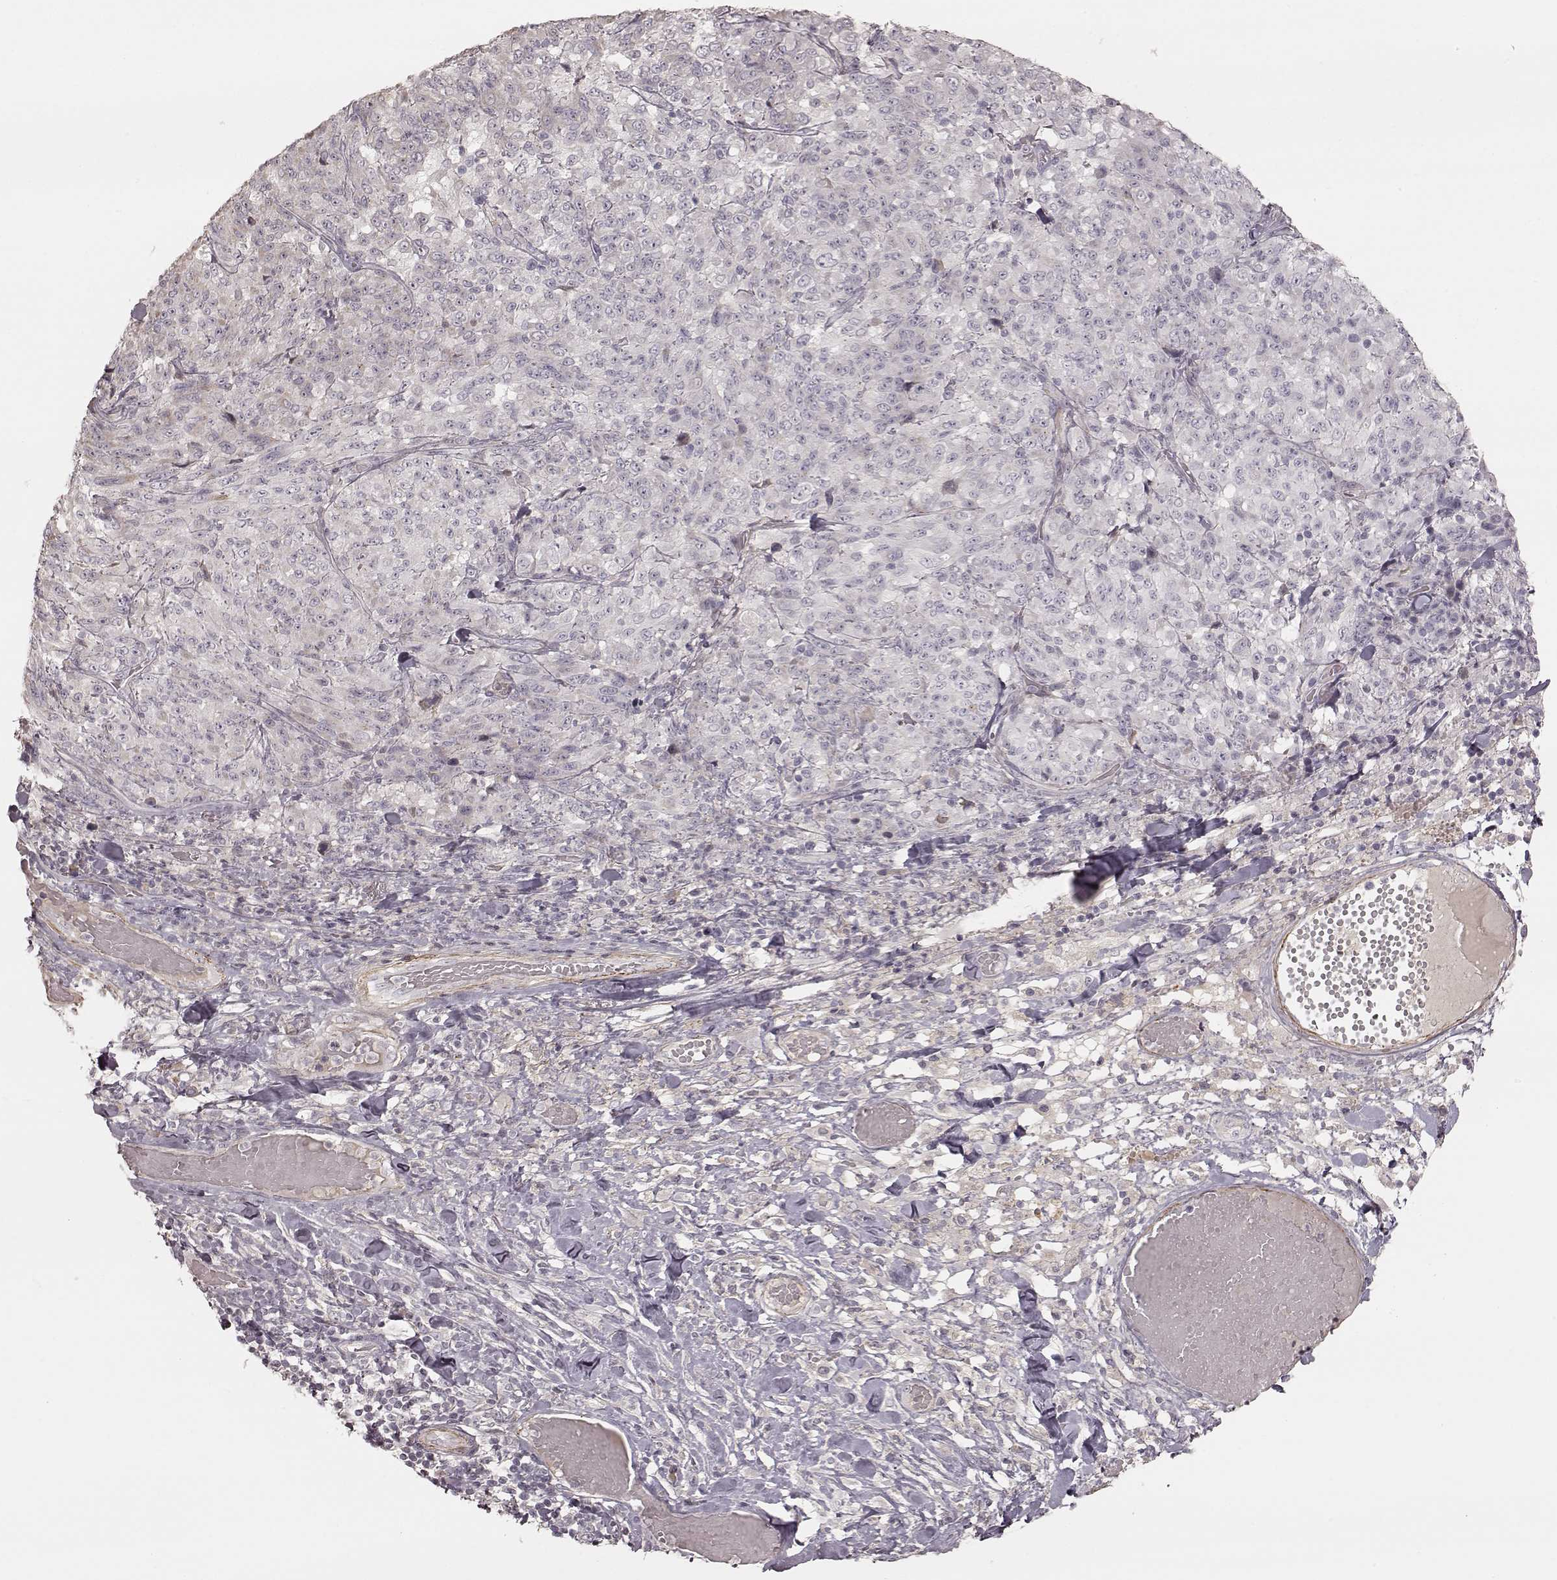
{"staining": {"intensity": "negative", "quantity": "none", "location": "none"}, "tissue": "melanoma", "cell_type": "Tumor cells", "image_type": "cancer", "snomed": [{"axis": "morphology", "description": "Malignant melanoma, NOS"}, {"axis": "topography", "description": "Skin"}], "caption": "This is an immunohistochemistry (IHC) histopathology image of melanoma. There is no staining in tumor cells.", "gene": "KCNJ9", "patient": {"sex": "female", "age": 91}}